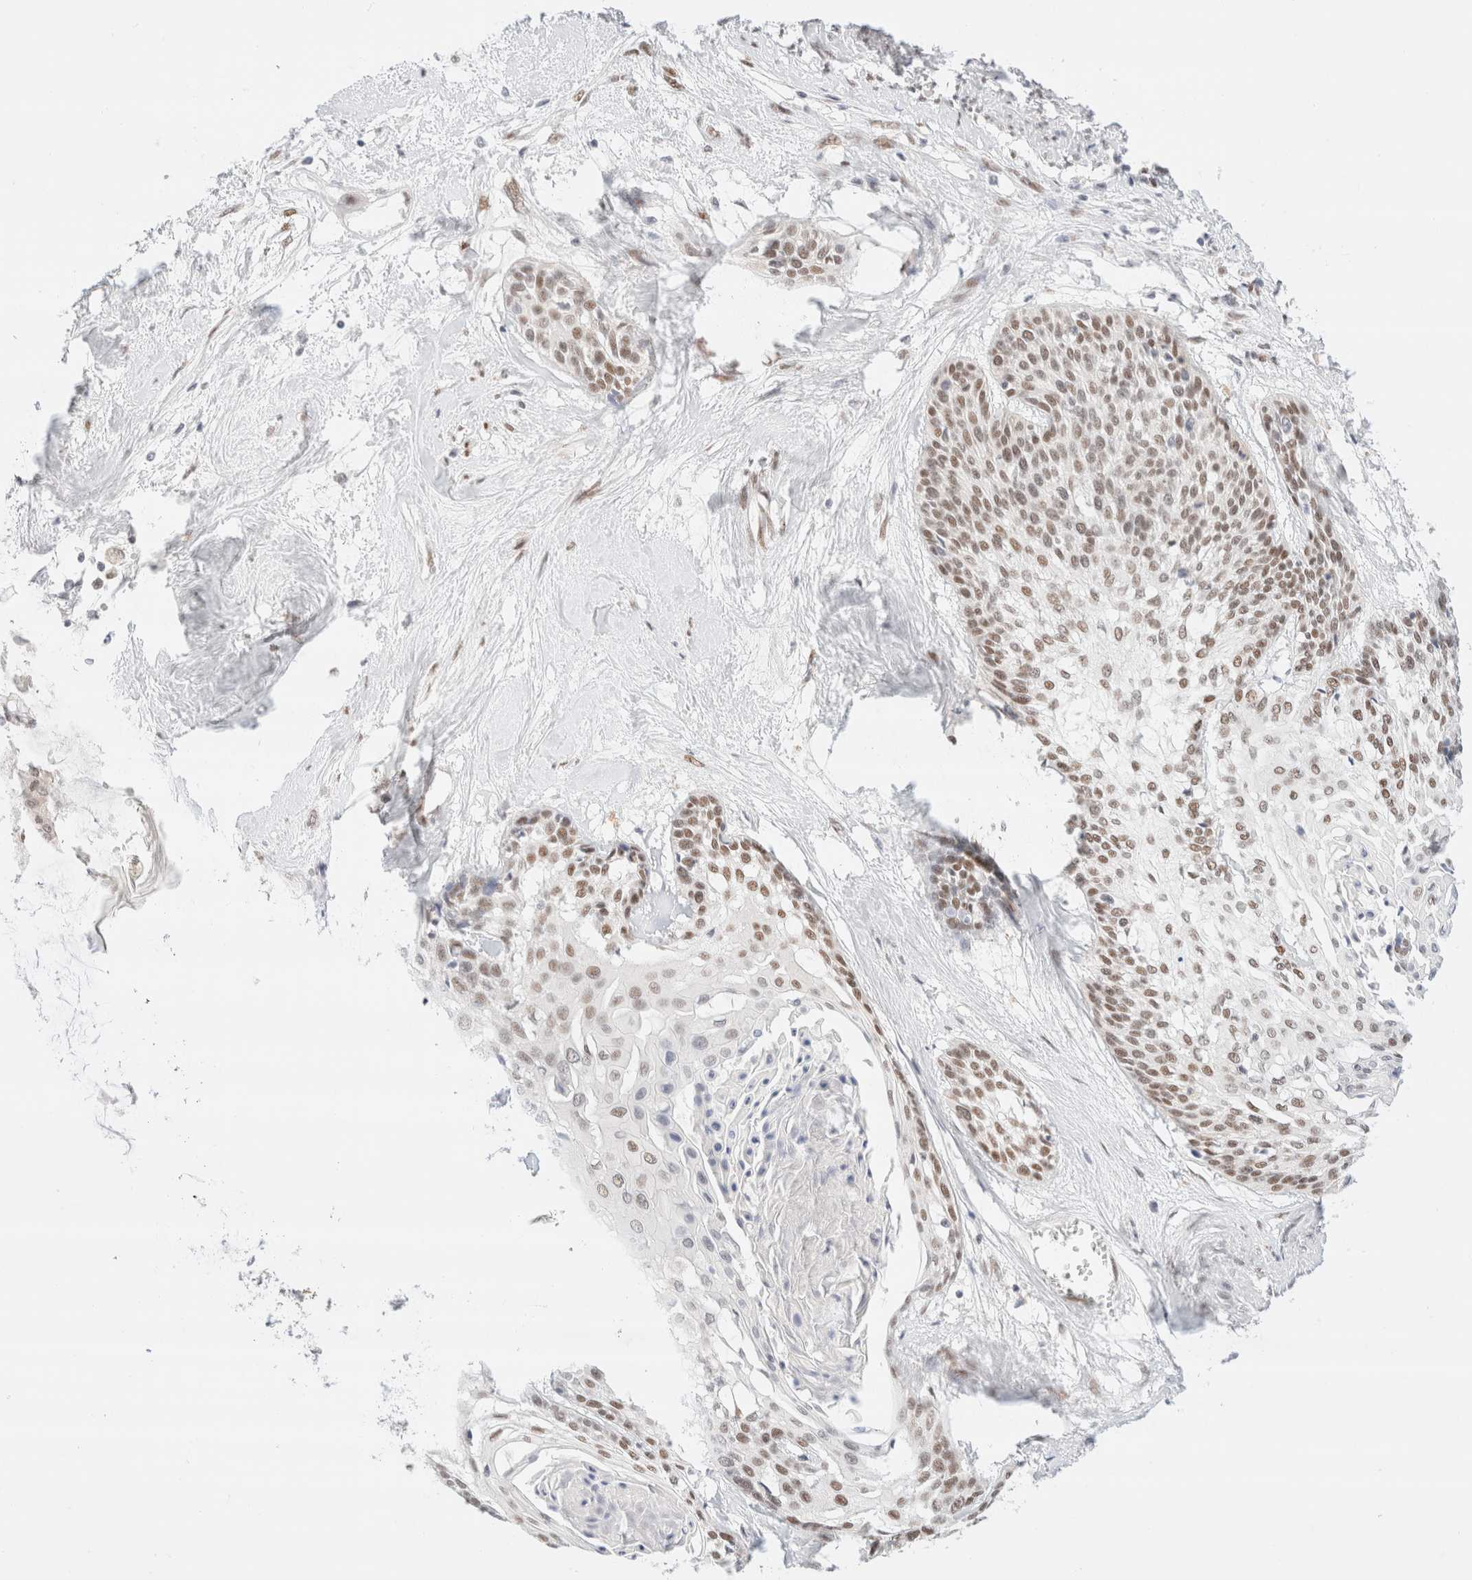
{"staining": {"intensity": "moderate", "quantity": ">75%", "location": "nuclear"}, "tissue": "cervical cancer", "cell_type": "Tumor cells", "image_type": "cancer", "snomed": [{"axis": "morphology", "description": "Squamous cell carcinoma, NOS"}, {"axis": "topography", "description": "Cervix"}], "caption": "Immunohistochemistry (IHC) of human squamous cell carcinoma (cervical) shows medium levels of moderate nuclear expression in about >75% of tumor cells. (Stains: DAB (3,3'-diaminobenzidine) in brown, nuclei in blue, Microscopy: brightfield microscopy at high magnification).", "gene": "CIC", "patient": {"sex": "female", "age": 57}}